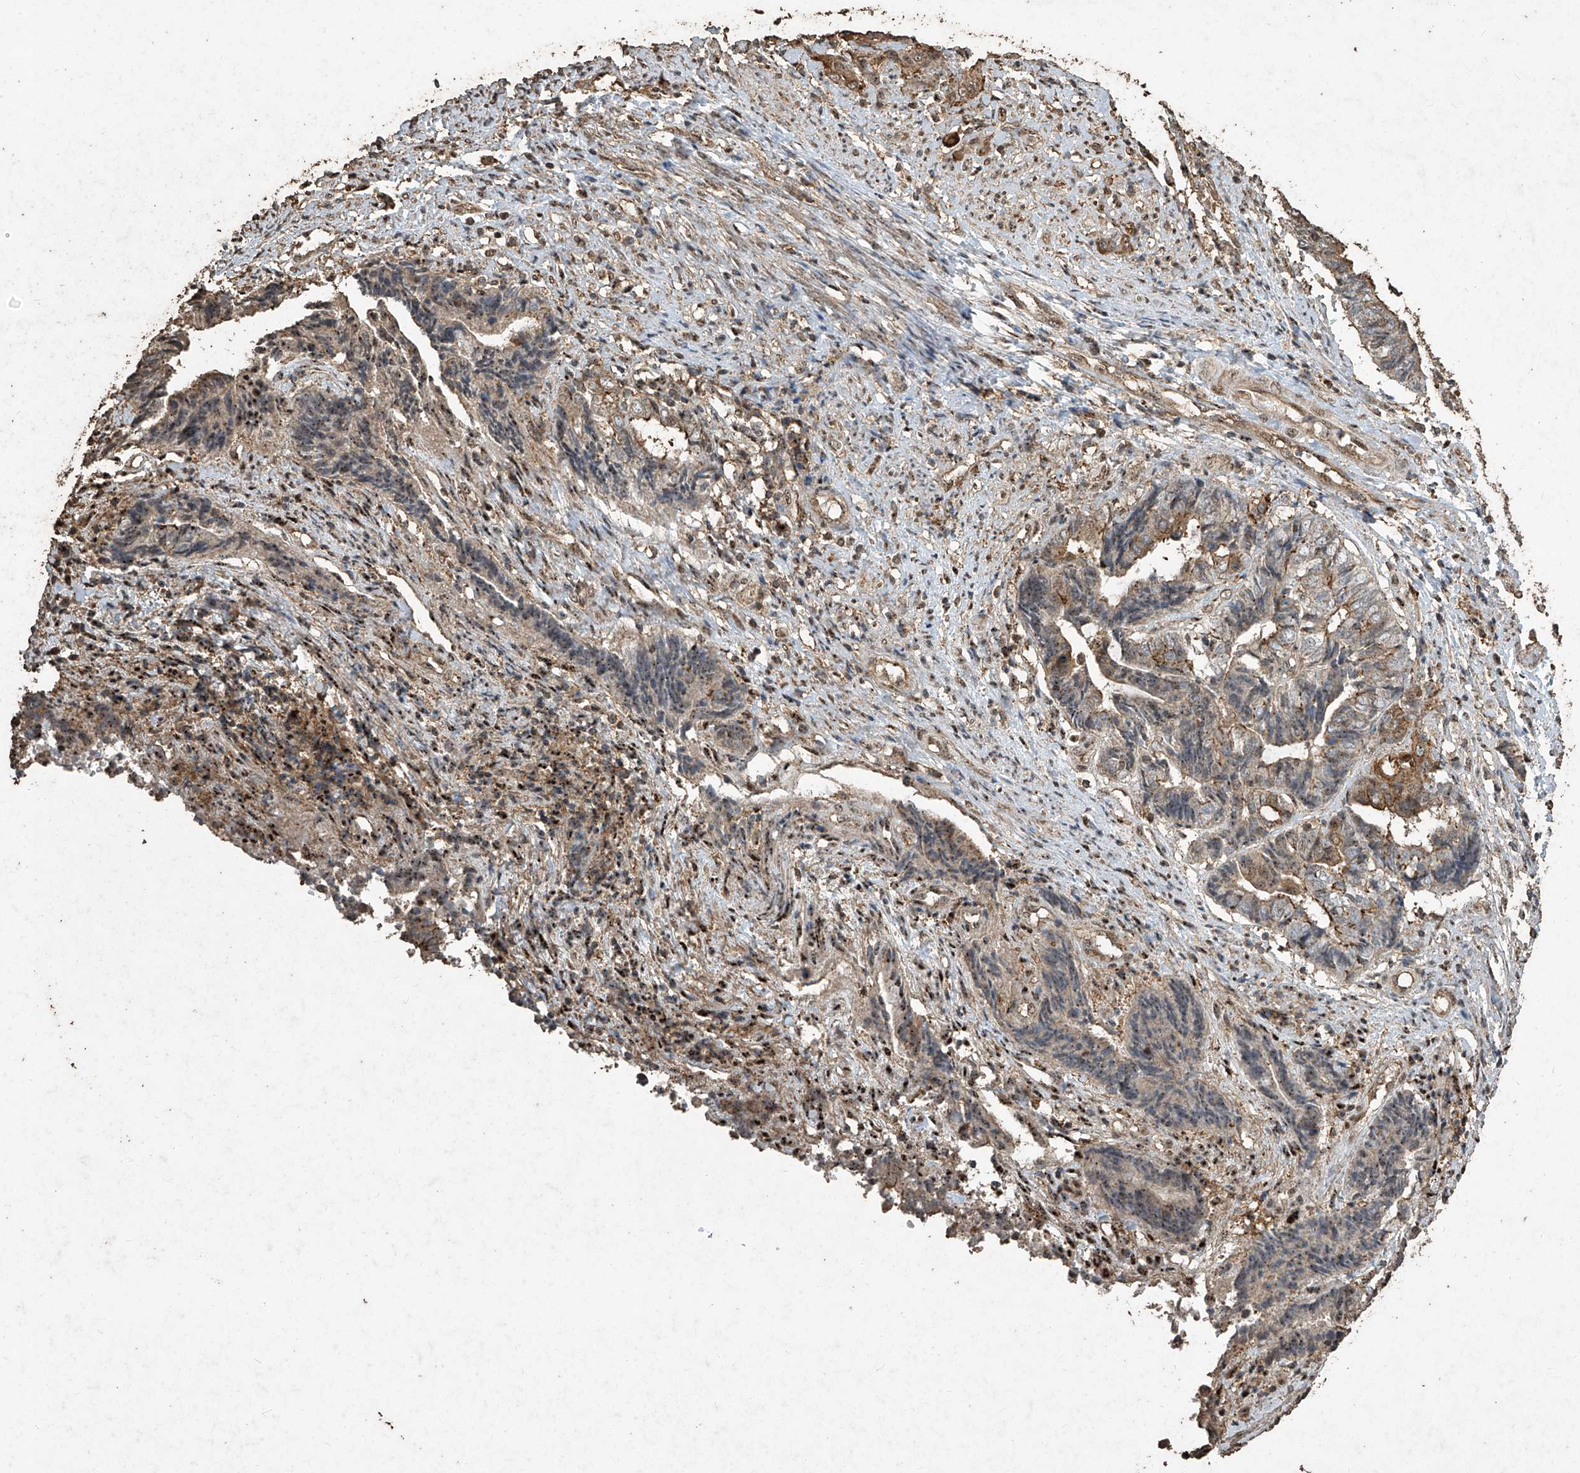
{"staining": {"intensity": "moderate", "quantity": "<25%", "location": "cytoplasmic/membranous"}, "tissue": "endometrial cancer", "cell_type": "Tumor cells", "image_type": "cancer", "snomed": [{"axis": "morphology", "description": "Adenocarcinoma, NOS"}, {"axis": "topography", "description": "Uterus"}, {"axis": "topography", "description": "Endometrium"}], "caption": "The histopathology image displays immunohistochemical staining of endometrial cancer (adenocarcinoma). There is moderate cytoplasmic/membranous positivity is appreciated in about <25% of tumor cells.", "gene": "ERBB3", "patient": {"sex": "female", "age": 70}}